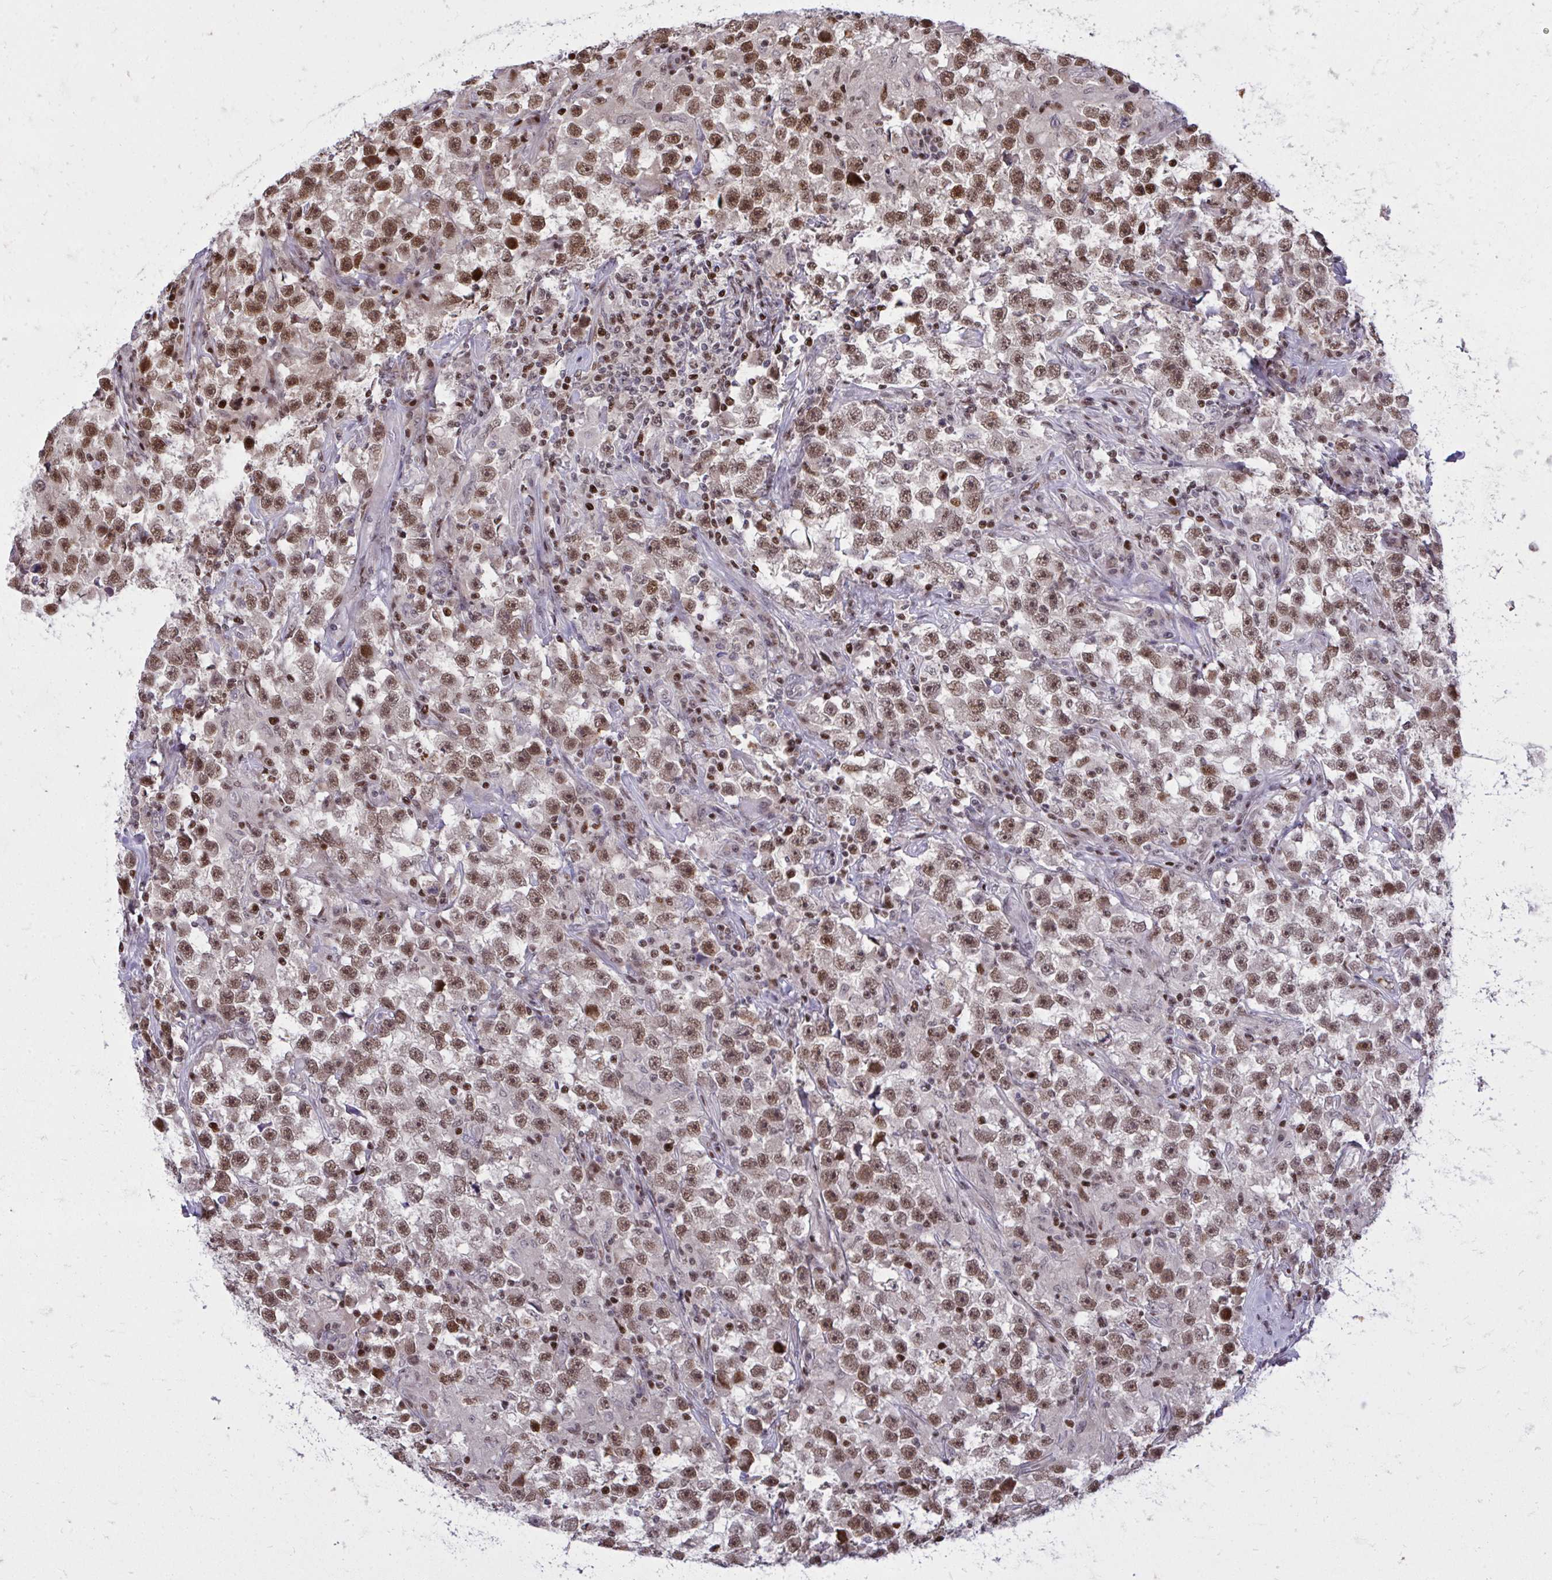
{"staining": {"intensity": "moderate", "quantity": ">75%", "location": "nuclear"}, "tissue": "testis cancer", "cell_type": "Tumor cells", "image_type": "cancer", "snomed": [{"axis": "morphology", "description": "Seminoma, NOS"}, {"axis": "topography", "description": "Testis"}], "caption": "Immunohistochemical staining of testis seminoma displays medium levels of moderate nuclear expression in approximately >75% of tumor cells.", "gene": "C14orf39", "patient": {"sex": "male", "age": 33}}